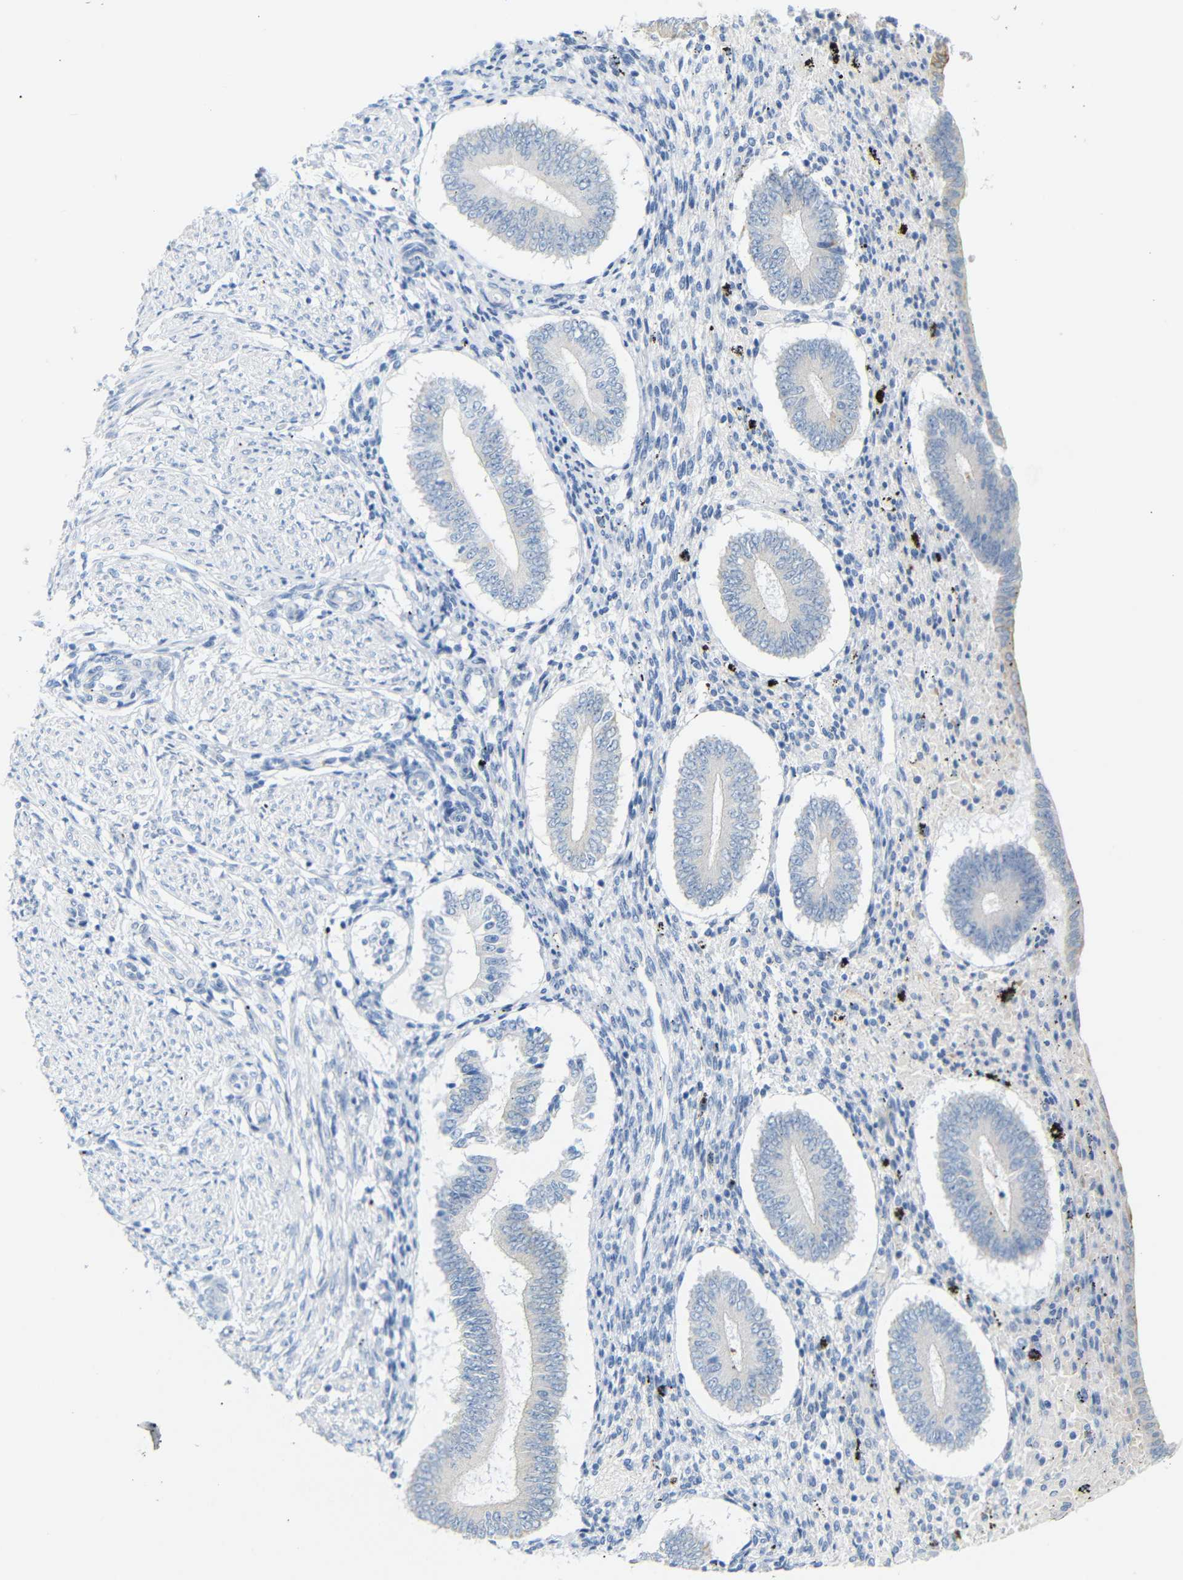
{"staining": {"intensity": "negative", "quantity": "none", "location": "none"}, "tissue": "endometrium", "cell_type": "Cells in endometrial stroma", "image_type": "normal", "snomed": [{"axis": "morphology", "description": "Normal tissue, NOS"}, {"axis": "topography", "description": "Endometrium"}], "caption": "An image of endometrium stained for a protein displays no brown staining in cells in endometrial stroma. (DAB (3,3'-diaminobenzidine) immunohistochemistry (IHC), high magnification).", "gene": "DYNAP", "patient": {"sex": "female", "age": 42}}